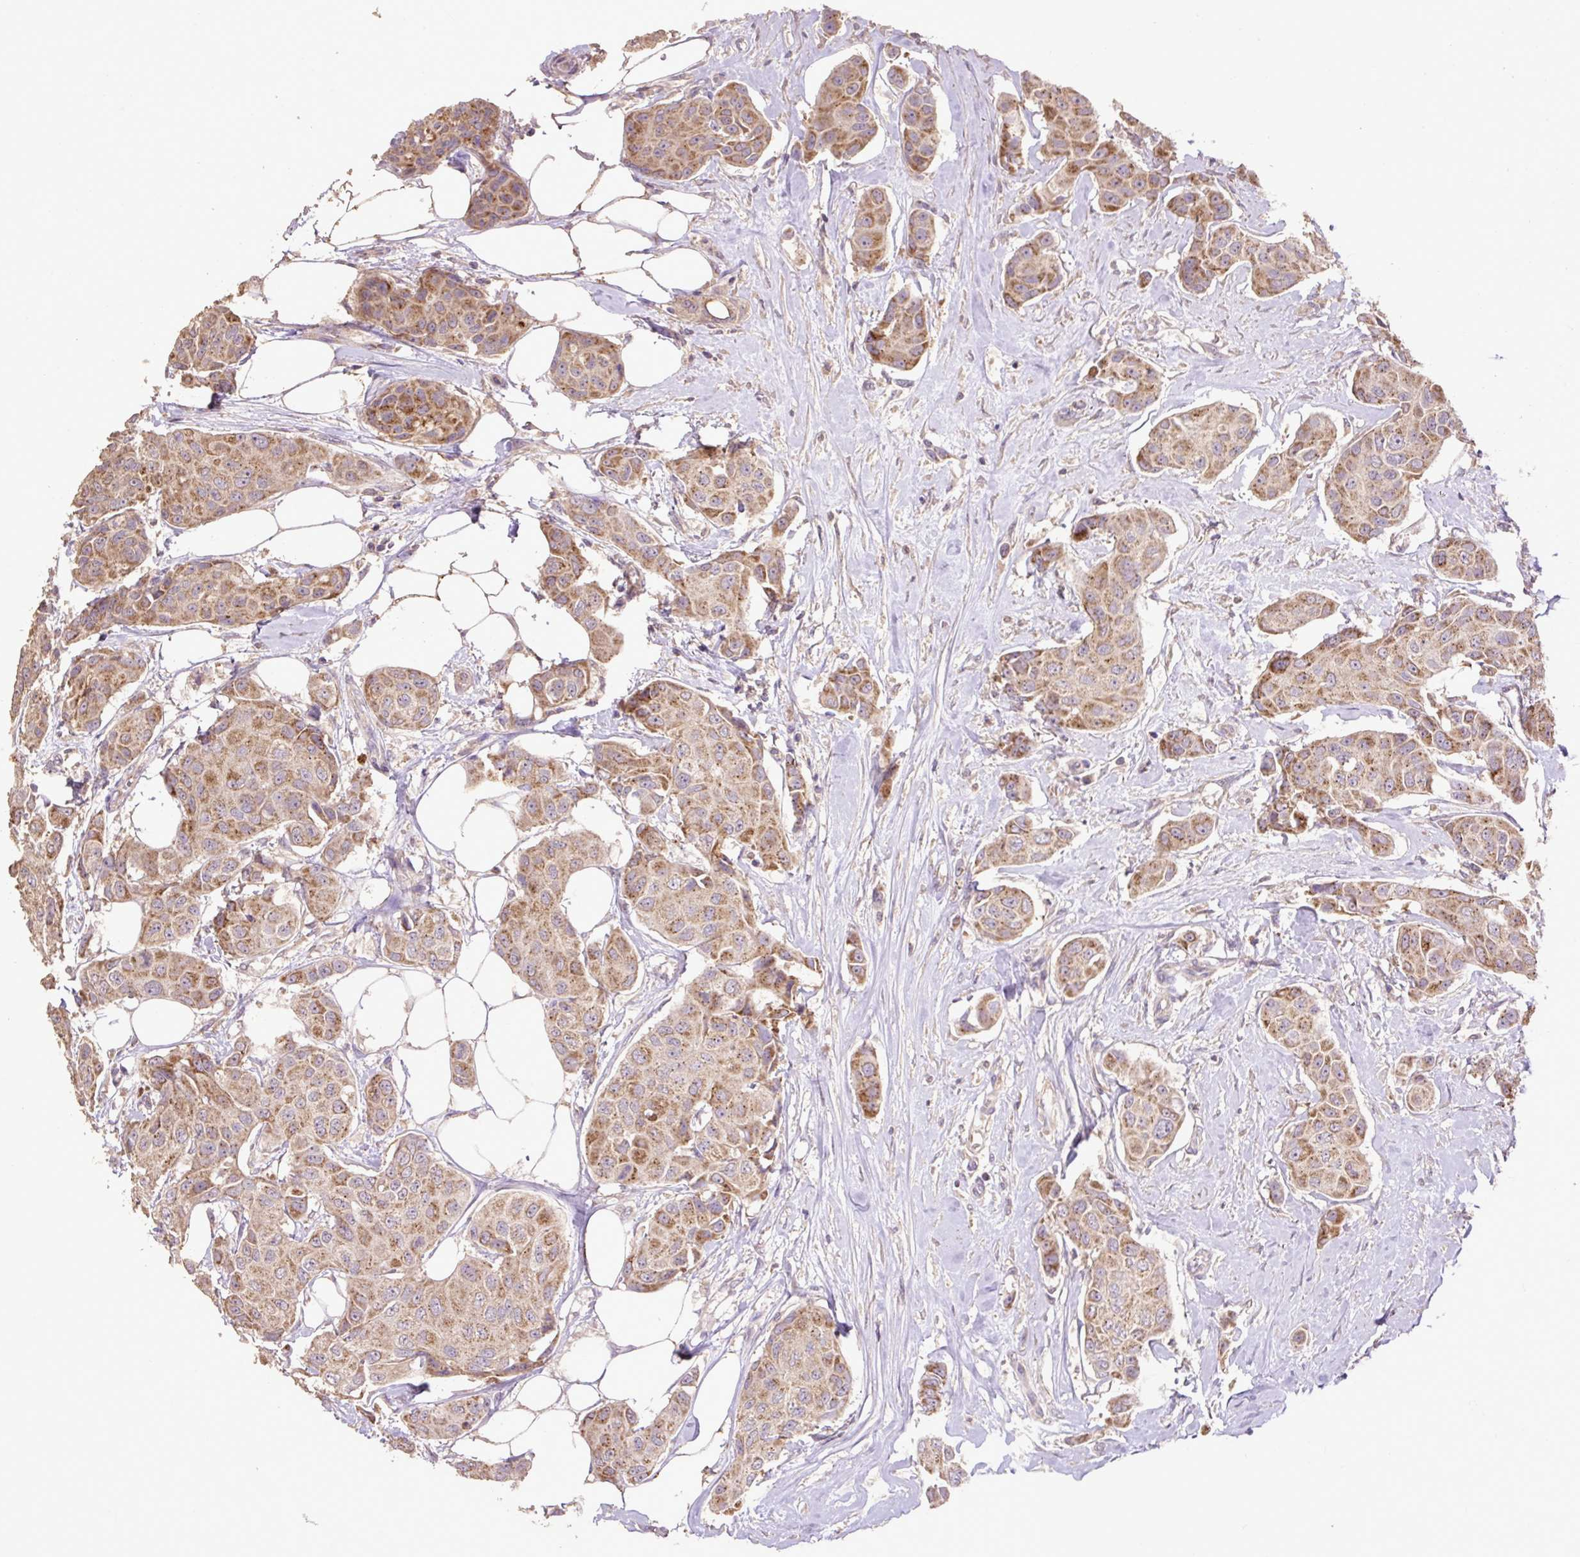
{"staining": {"intensity": "moderate", "quantity": ">75%", "location": "cytoplasmic/membranous"}, "tissue": "breast cancer", "cell_type": "Tumor cells", "image_type": "cancer", "snomed": [{"axis": "morphology", "description": "Duct carcinoma"}, {"axis": "topography", "description": "Breast"}, {"axis": "topography", "description": "Lymph node"}], "caption": "The histopathology image demonstrates staining of breast cancer (infiltrating ductal carcinoma), revealing moderate cytoplasmic/membranous protein expression (brown color) within tumor cells.", "gene": "ABR", "patient": {"sex": "female", "age": 80}}